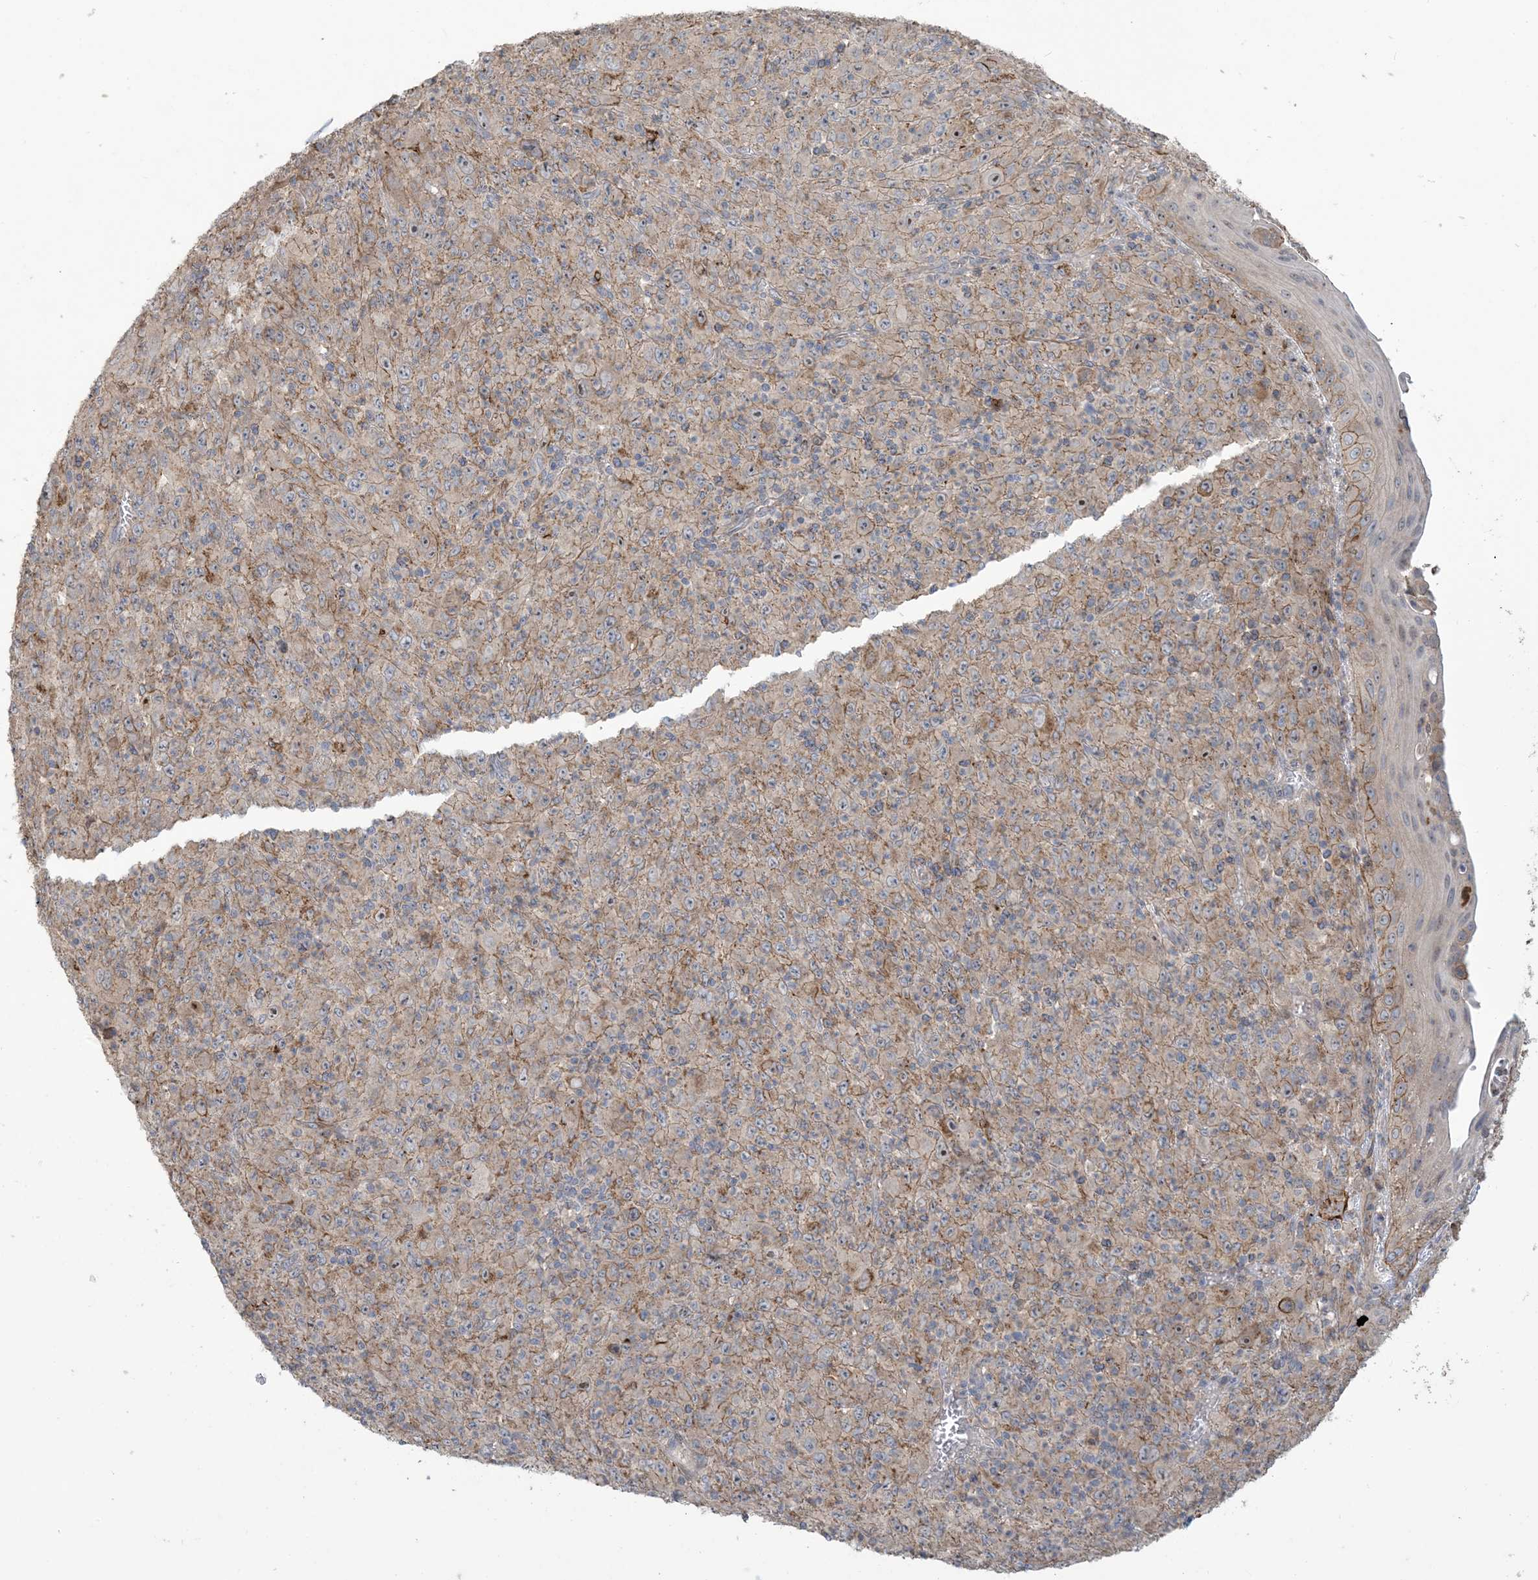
{"staining": {"intensity": "moderate", "quantity": "<25%", "location": "cytoplasmic/membranous"}, "tissue": "melanoma", "cell_type": "Tumor cells", "image_type": "cancer", "snomed": [{"axis": "morphology", "description": "Malignant melanoma, Metastatic site"}, {"axis": "topography", "description": "Skin"}], "caption": "This histopathology image displays immunohistochemistry (IHC) staining of malignant melanoma (metastatic site), with low moderate cytoplasmic/membranous staining in approximately <25% of tumor cells.", "gene": "KLHL18", "patient": {"sex": "female", "age": 56}}